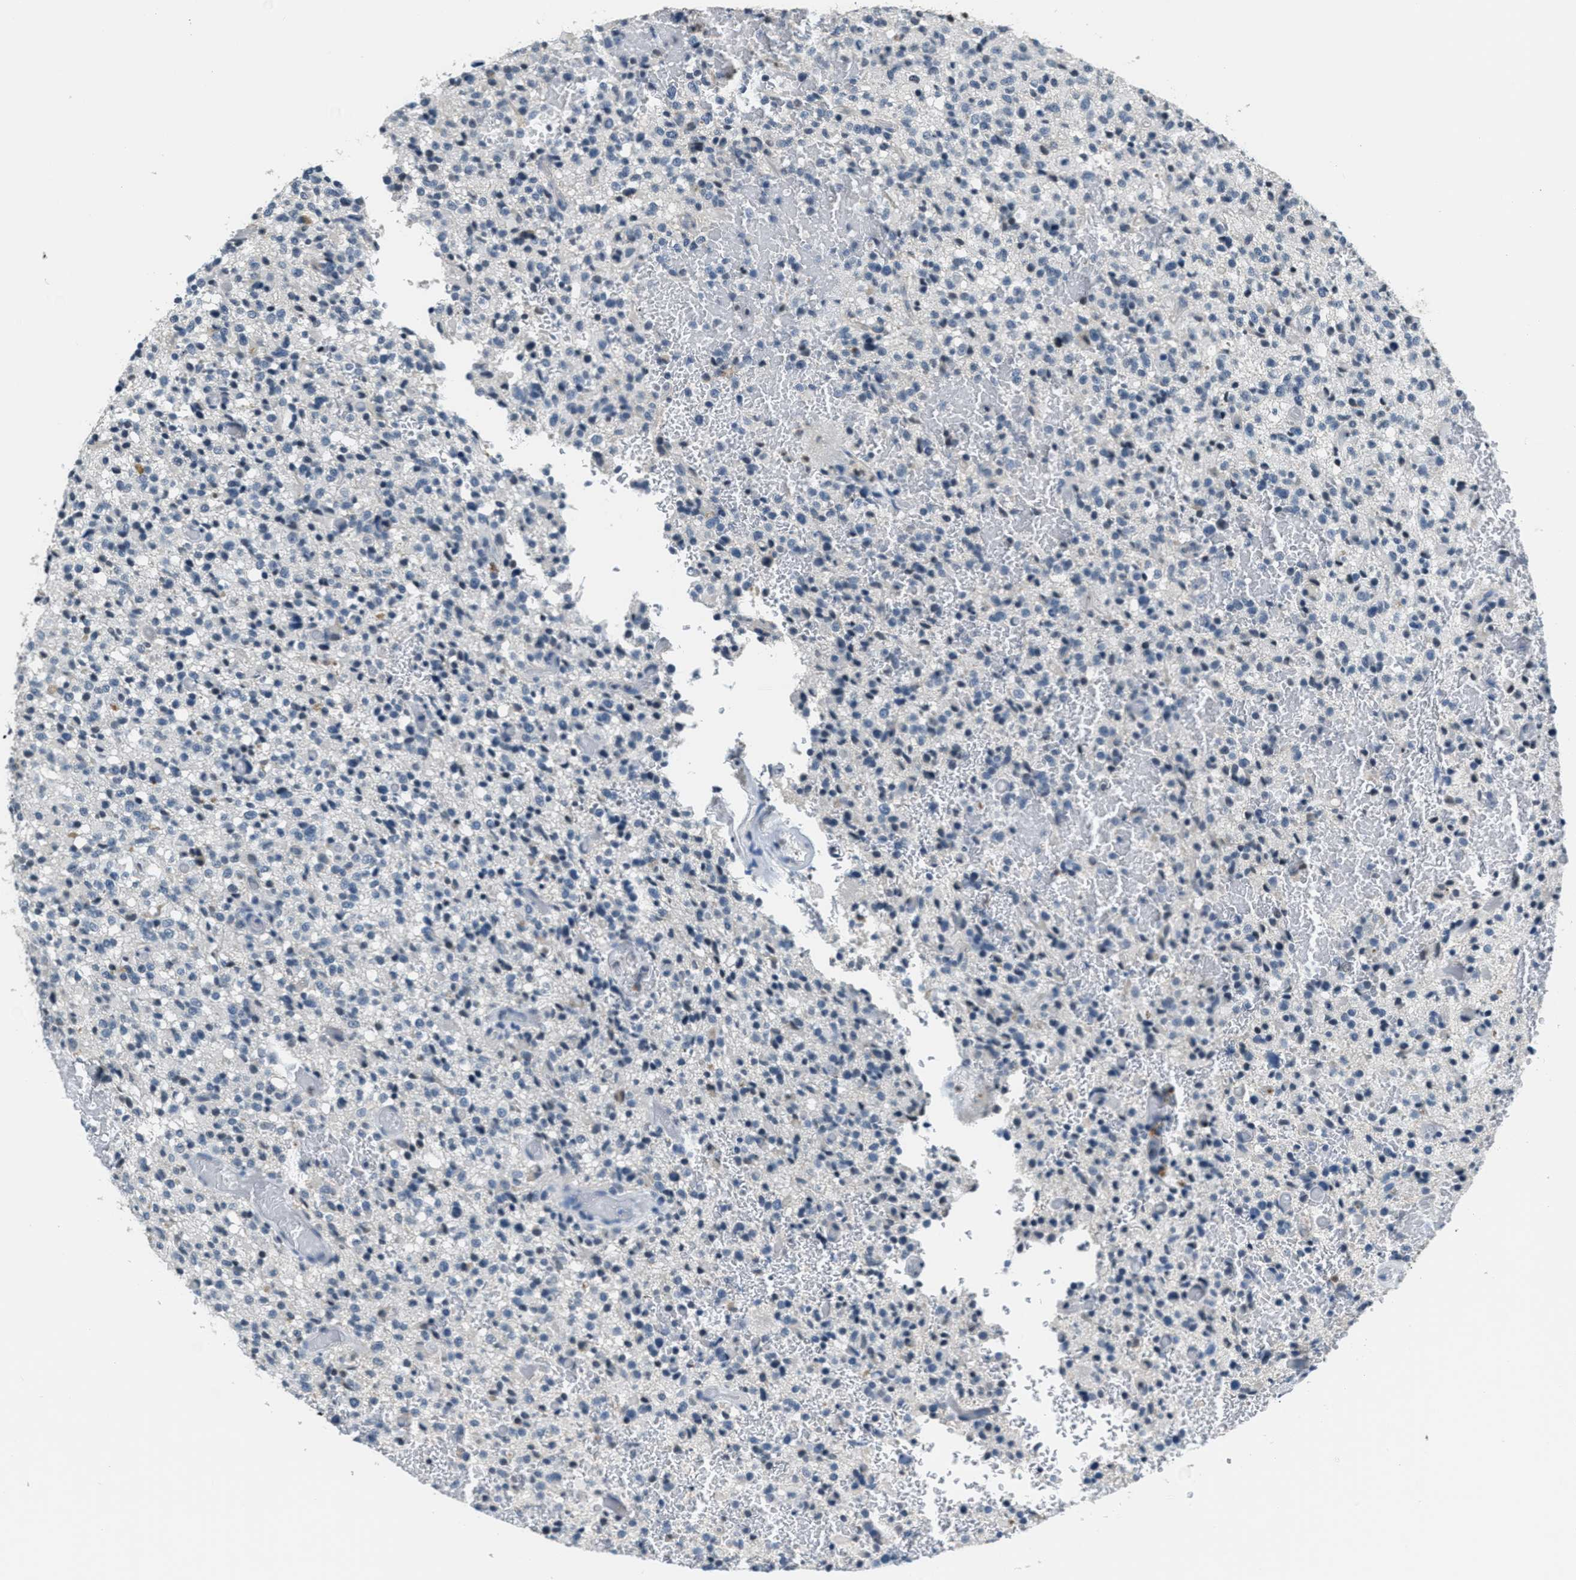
{"staining": {"intensity": "negative", "quantity": "none", "location": "none"}, "tissue": "glioma", "cell_type": "Tumor cells", "image_type": "cancer", "snomed": [{"axis": "morphology", "description": "Glioma, malignant, High grade"}, {"axis": "topography", "description": "Brain"}], "caption": "DAB (3,3'-diaminobenzidine) immunohistochemical staining of human glioma shows no significant positivity in tumor cells.", "gene": "CA4", "patient": {"sex": "male", "age": 71}}